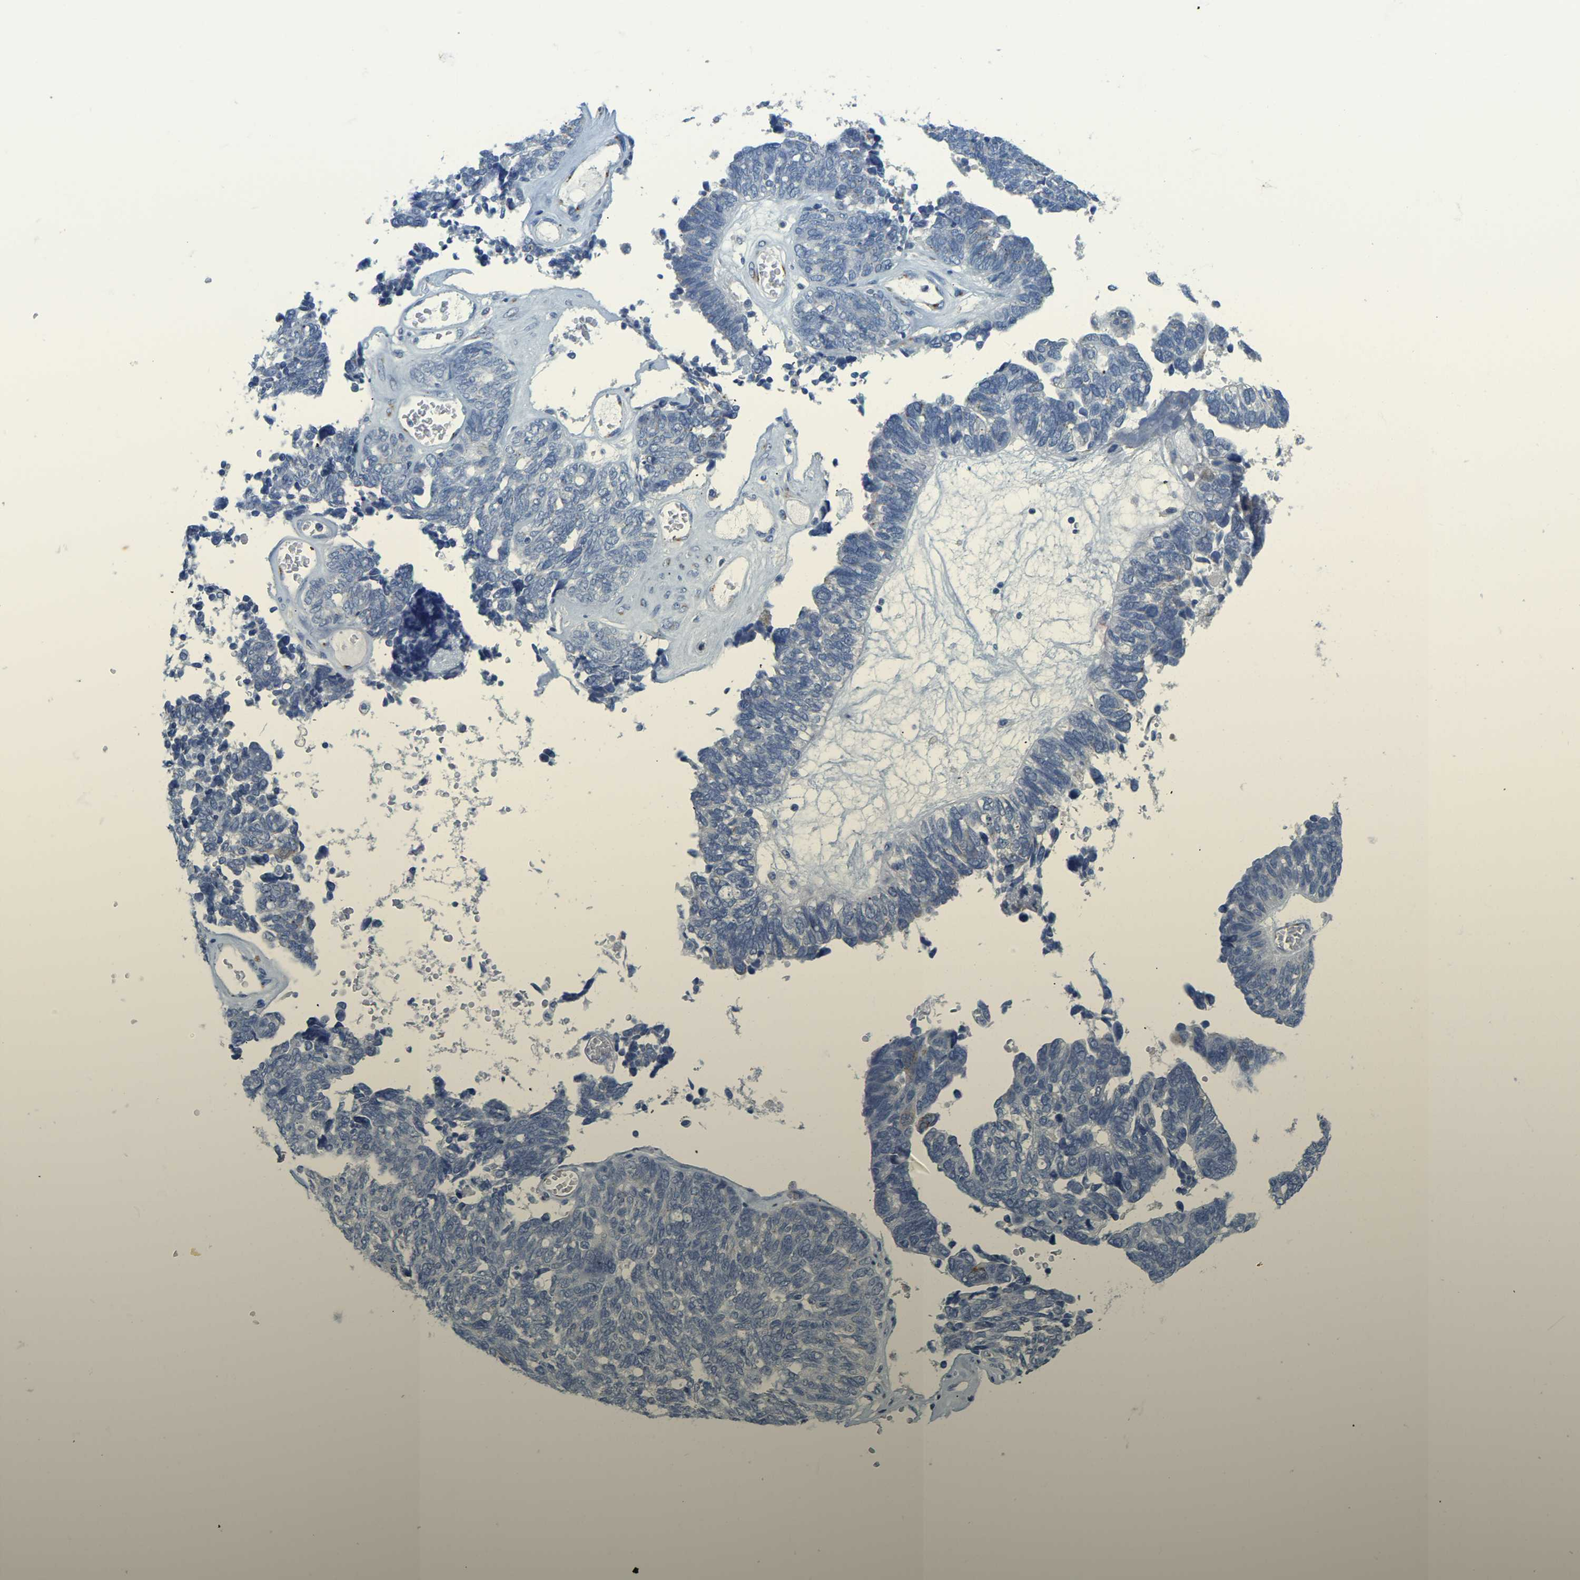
{"staining": {"intensity": "negative", "quantity": "none", "location": "none"}, "tissue": "ovarian cancer", "cell_type": "Tumor cells", "image_type": "cancer", "snomed": [{"axis": "morphology", "description": "Cystadenocarcinoma, serous, NOS"}, {"axis": "topography", "description": "Ovary"}], "caption": "This histopathology image is of ovarian cancer stained with immunohistochemistry (IHC) to label a protein in brown with the nuclei are counter-stained blue. There is no expression in tumor cells. The staining was performed using DAB to visualize the protein expression in brown, while the nuclei were stained in blue with hematoxylin (Magnification: 20x).", "gene": "FAM174A", "patient": {"sex": "female", "age": 79}}